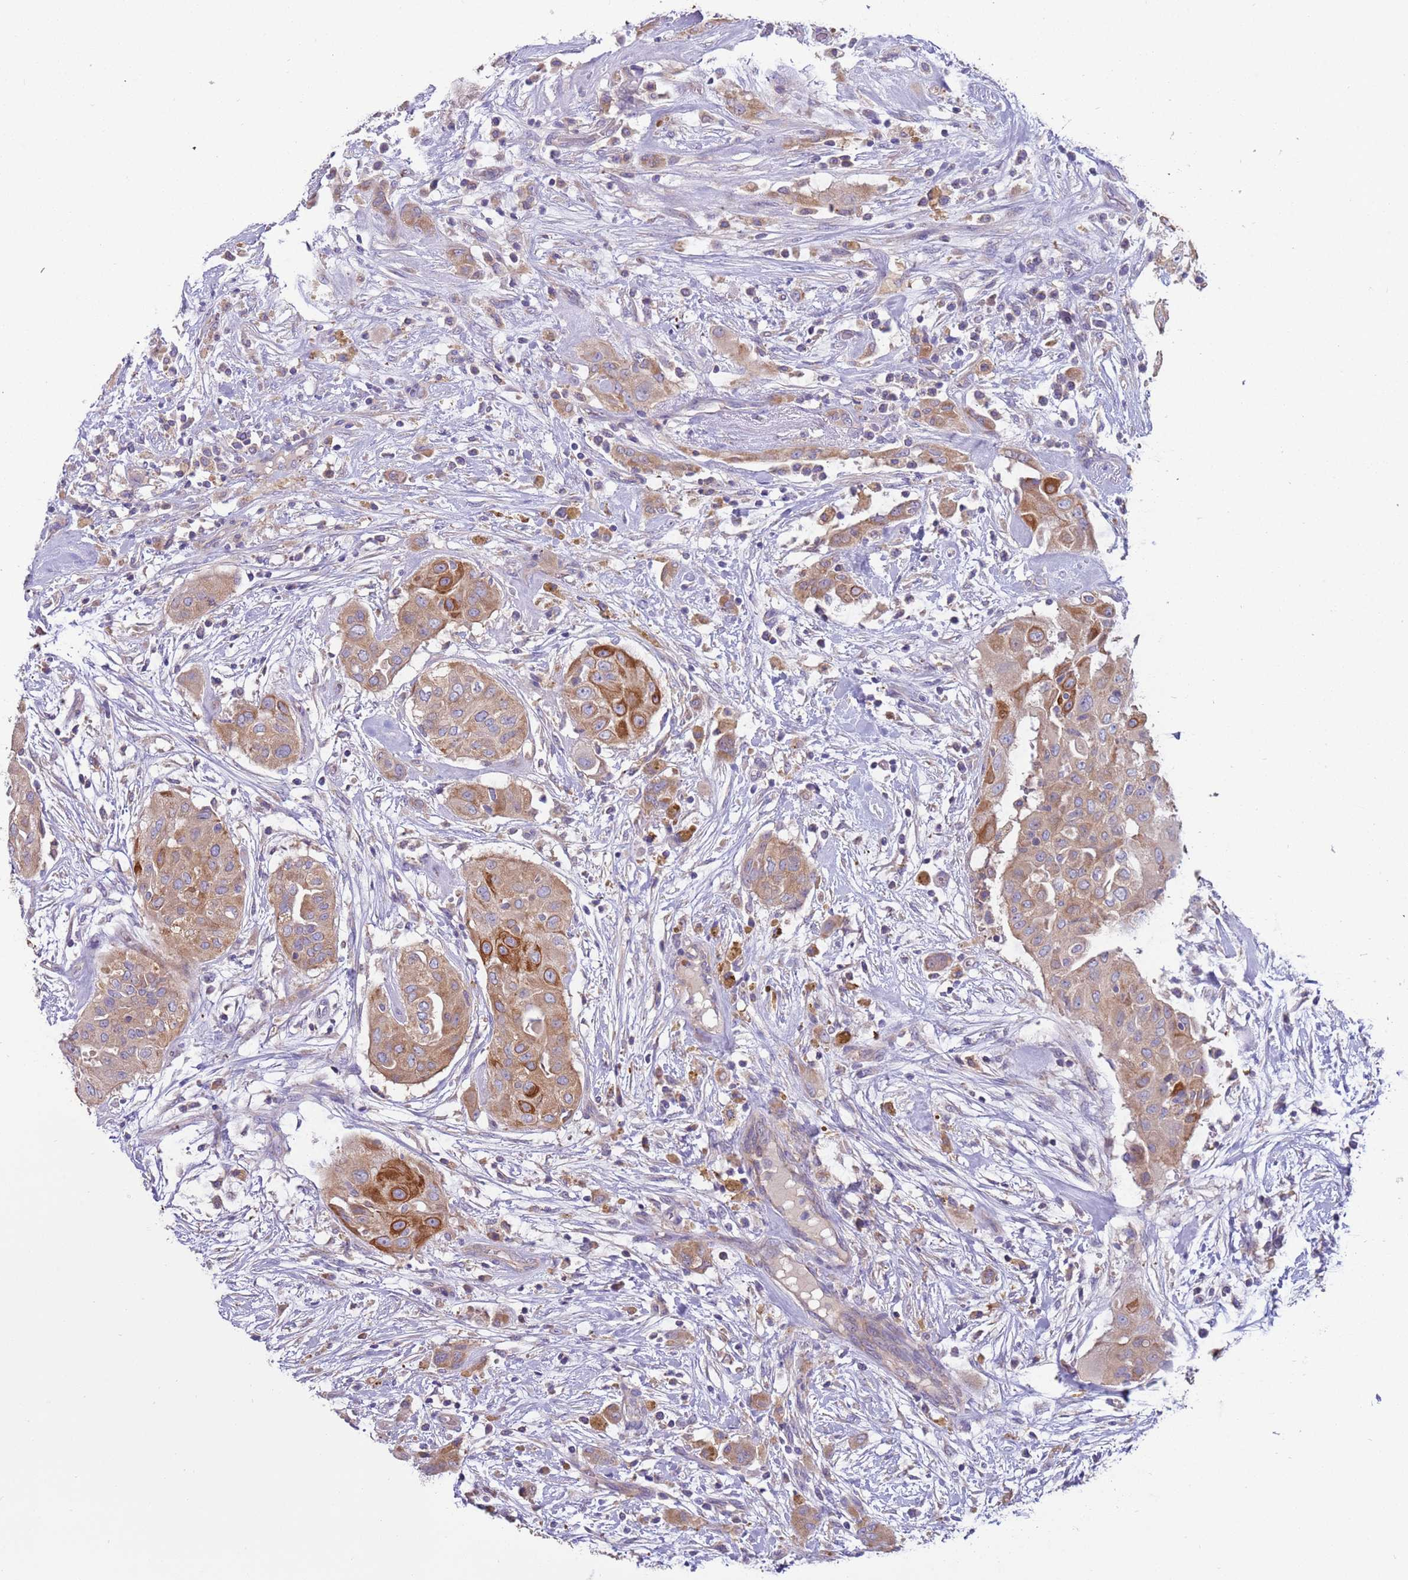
{"staining": {"intensity": "strong", "quantity": "<25%", "location": "cytoplasmic/membranous"}, "tissue": "thyroid cancer", "cell_type": "Tumor cells", "image_type": "cancer", "snomed": [{"axis": "morphology", "description": "Papillary adenocarcinoma, NOS"}, {"axis": "topography", "description": "Thyroid gland"}], "caption": "Immunohistochemistry micrograph of human thyroid cancer (papillary adenocarcinoma) stained for a protein (brown), which displays medium levels of strong cytoplasmic/membranous expression in approximately <25% of tumor cells.", "gene": "UQCRQ", "patient": {"sex": "female", "age": 59}}